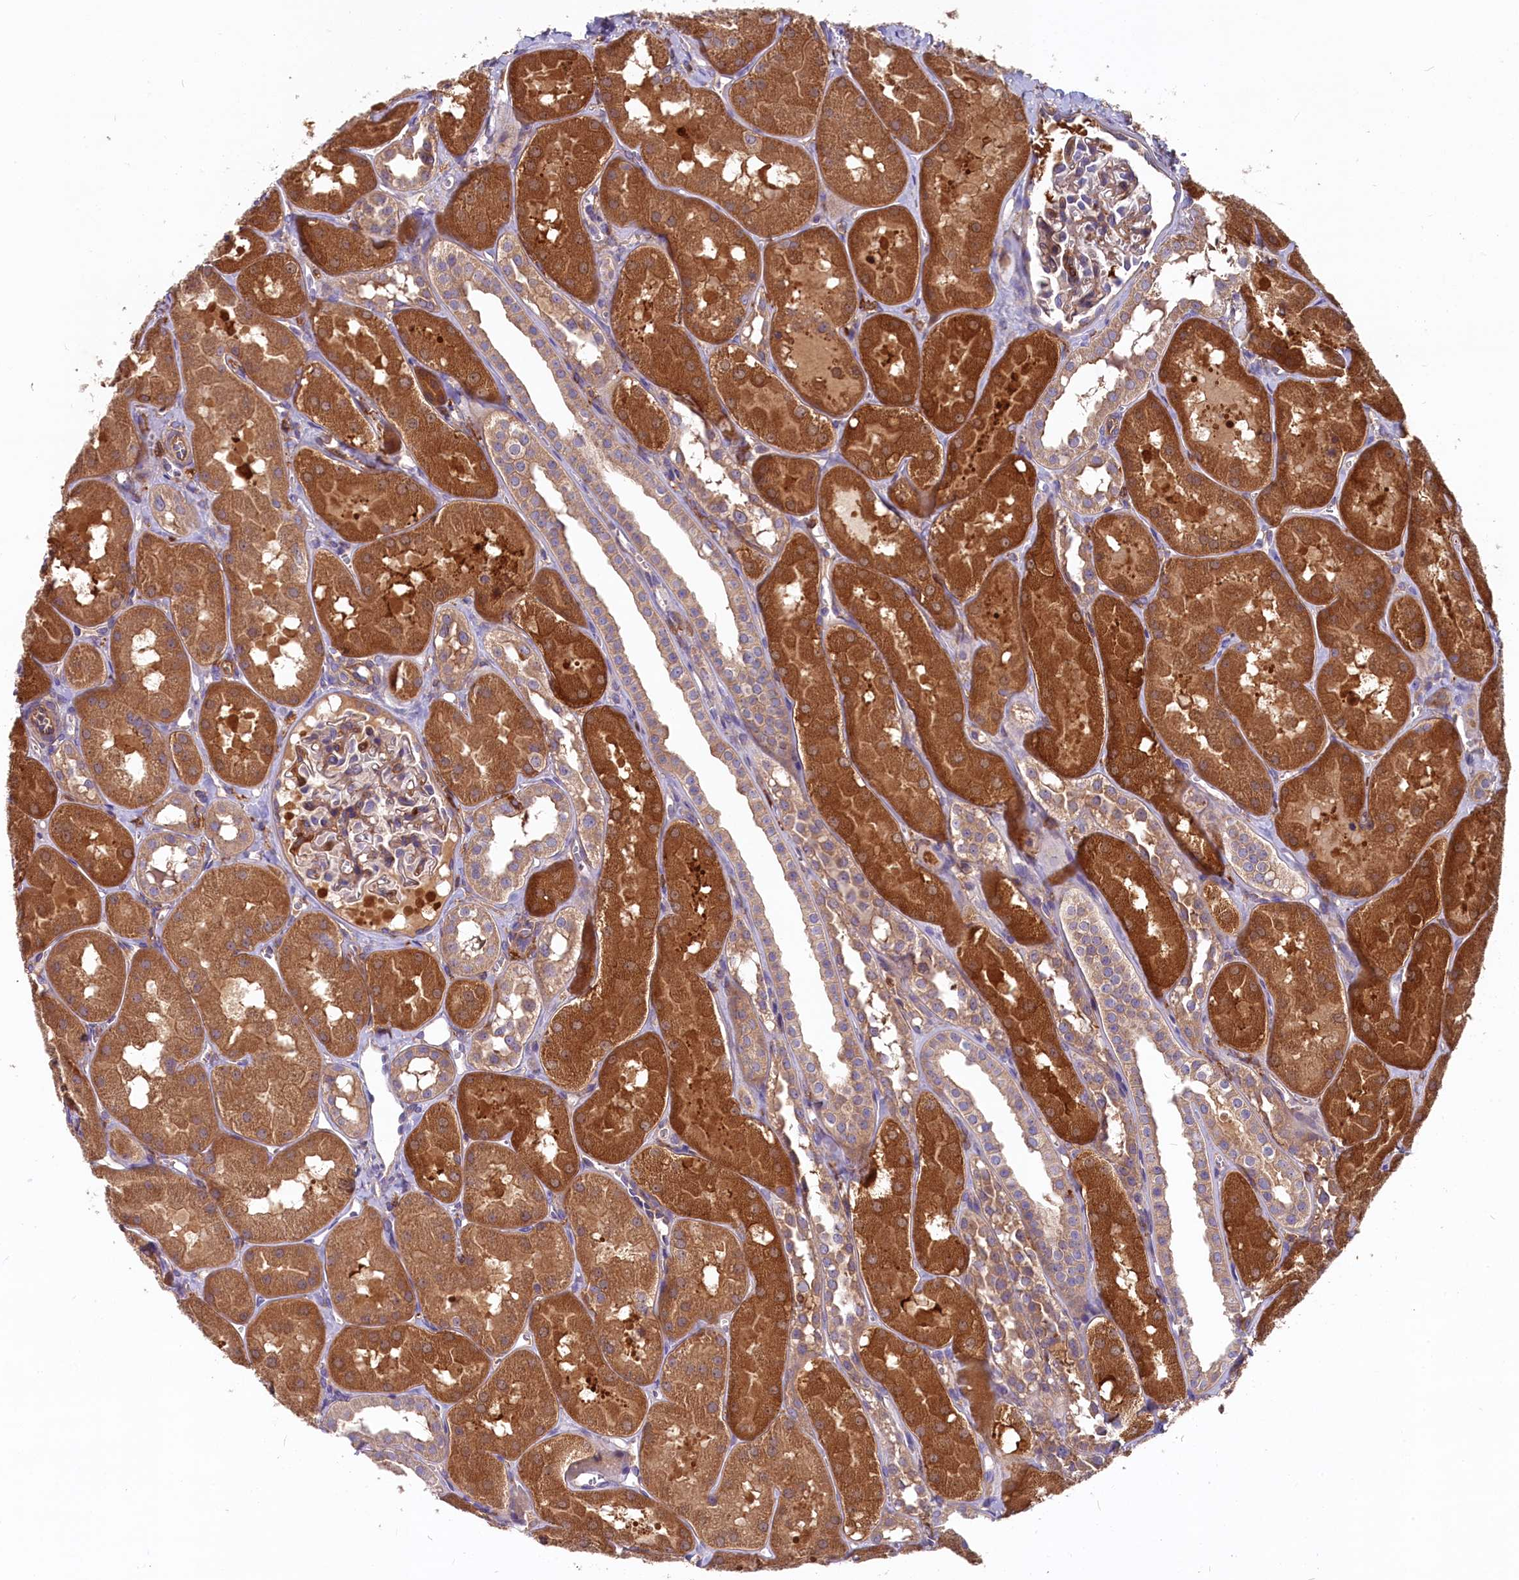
{"staining": {"intensity": "moderate", "quantity": "<25%", "location": "cytoplasmic/membranous"}, "tissue": "kidney", "cell_type": "Cells in glomeruli", "image_type": "normal", "snomed": [{"axis": "morphology", "description": "Normal tissue, NOS"}, {"axis": "topography", "description": "Kidney"}, {"axis": "topography", "description": "Urinary bladder"}], "caption": "IHC histopathology image of normal kidney stained for a protein (brown), which exhibits low levels of moderate cytoplasmic/membranous positivity in about <25% of cells in glomeruli.", "gene": "MYO9B", "patient": {"sex": "male", "age": 16}}